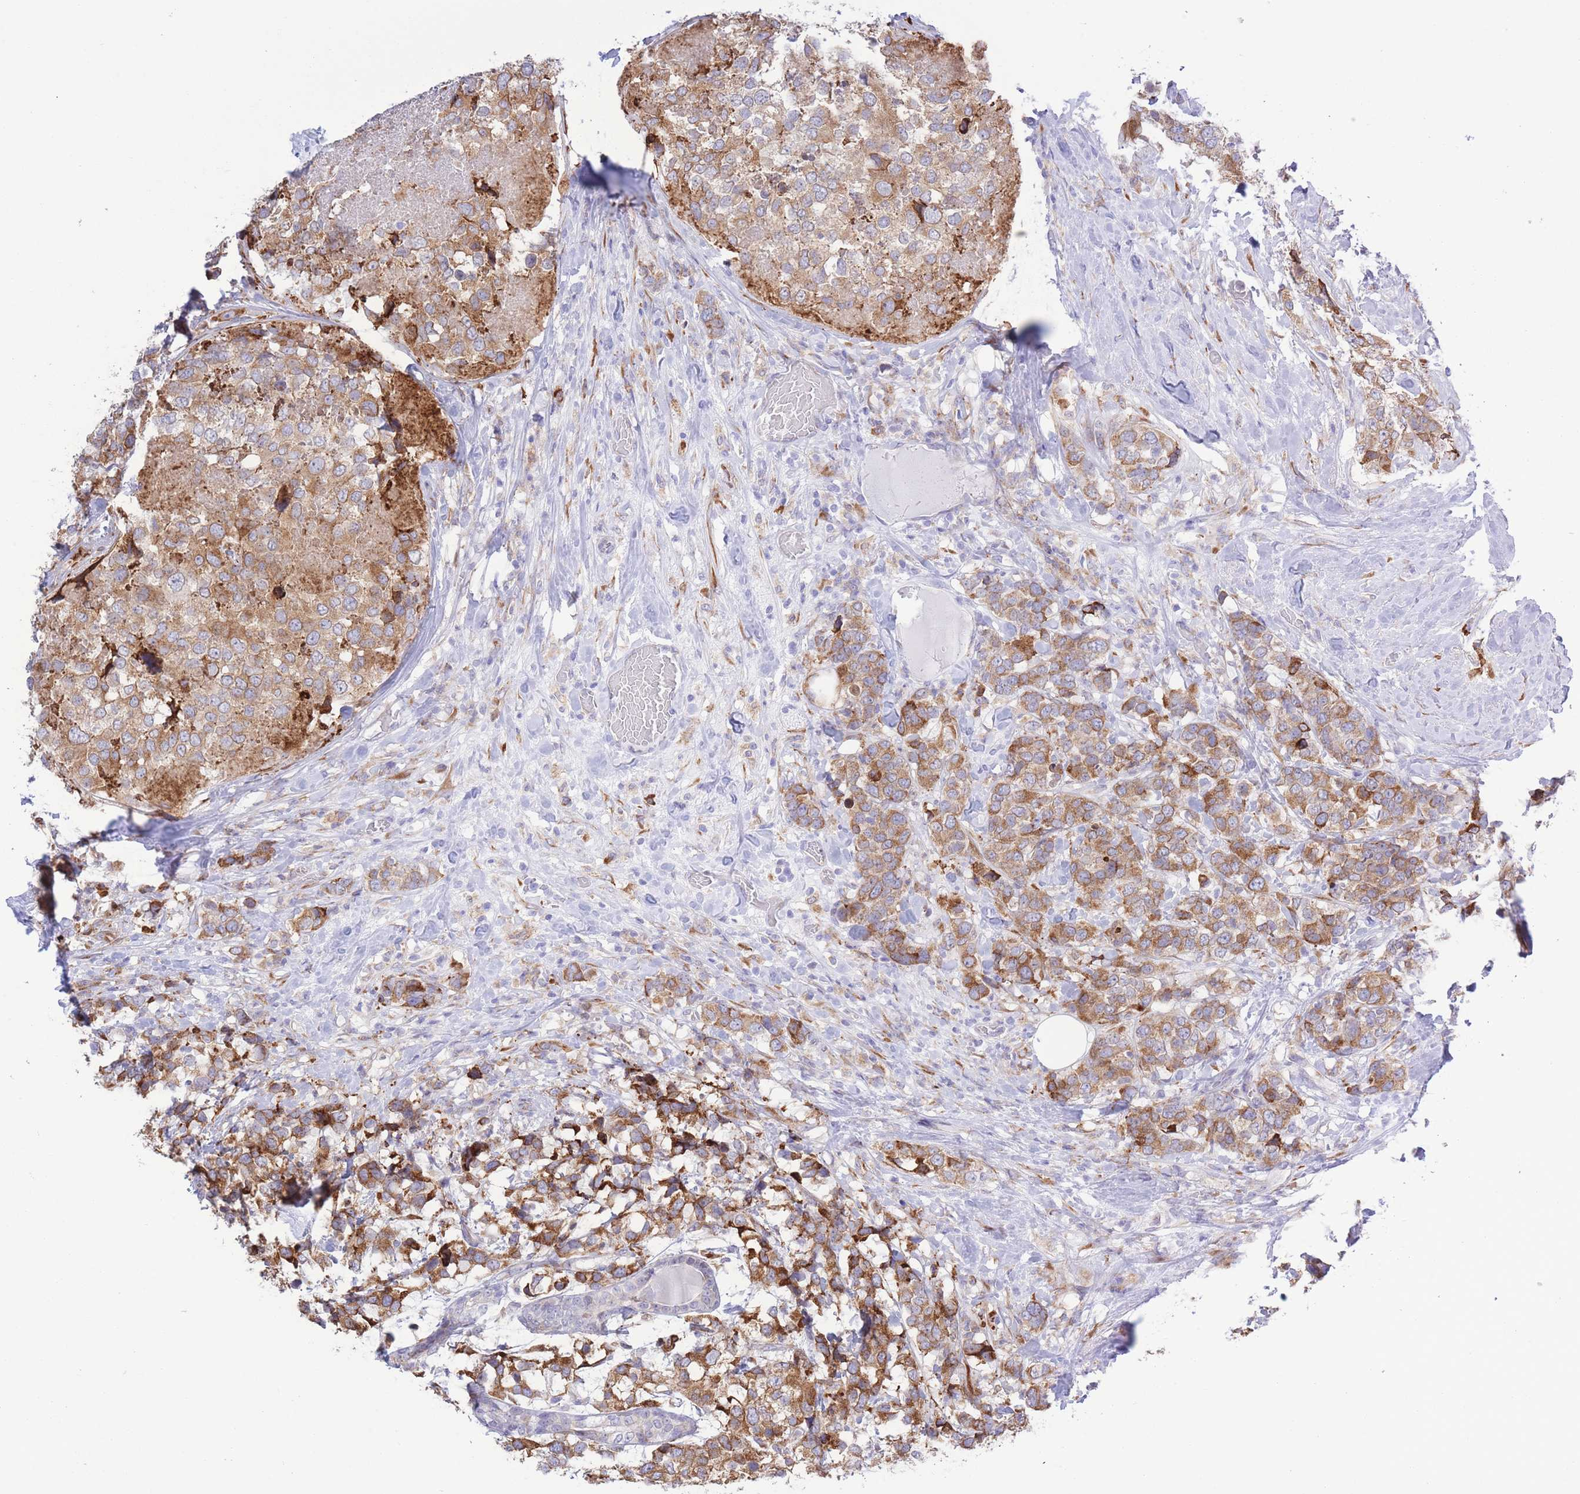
{"staining": {"intensity": "moderate", "quantity": ">75%", "location": "cytoplasmic/membranous"}, "tissue": "breast cancer", "cell_type": "Tumor cells", "image_type": "cancer", "snomed": [{"axis": "morphology", "description": "Lobular carcinoma"}, {"axis": "topography", "description": "Breast"}], "caption": "High-power microscopy captured an immunohistochemistry (IHC) histopathology image of breast lobular carcinoma, revealing moderate cytoplasmic/membranous positivity in about >75% of tumor cells.", "gene": "MYDGF", "patient": {"sex": "female", "age": 59}}